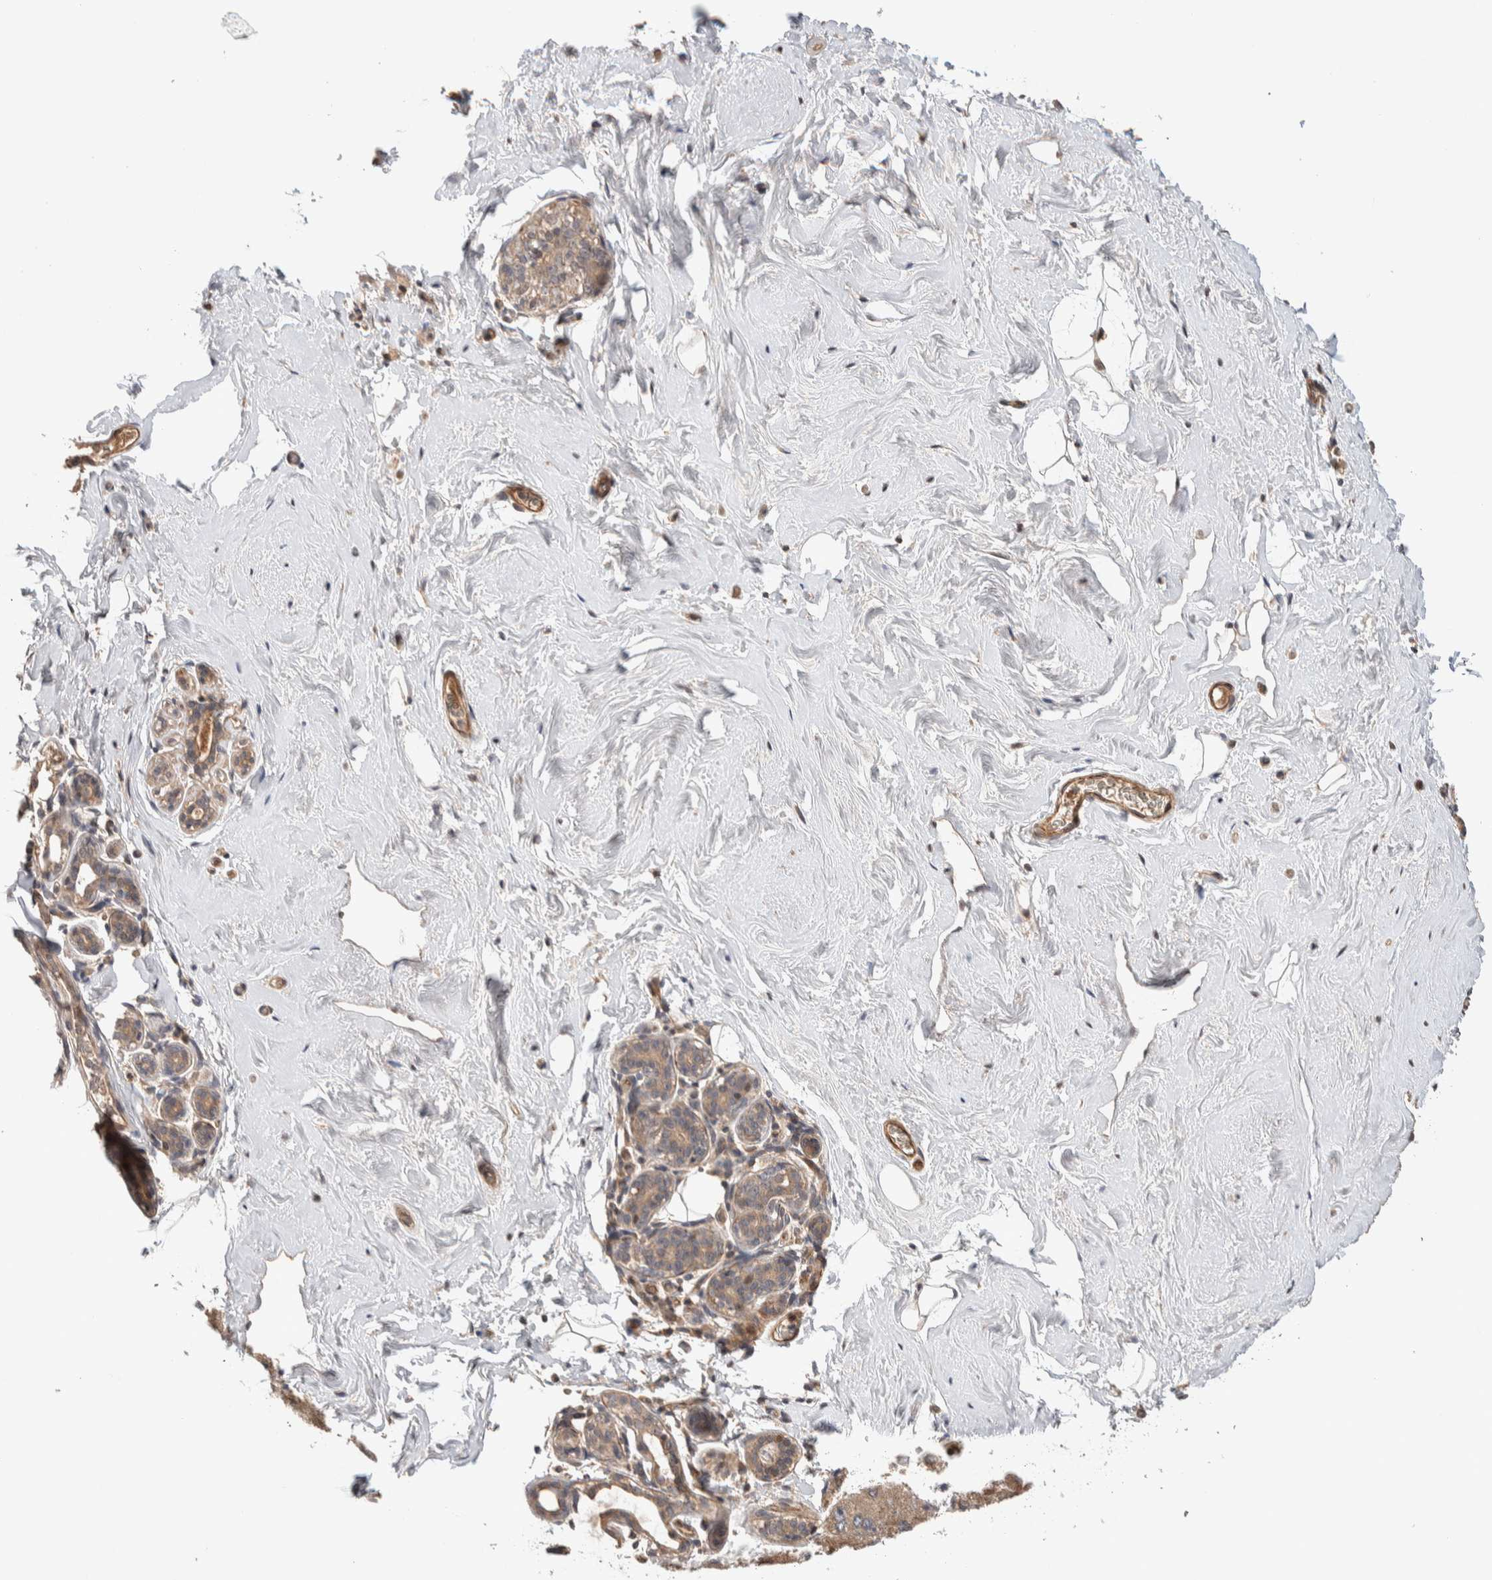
{"staining": {"intensity": "weak", "quantity": ">75%", "location": "cytoplasmic/membranous"}, "tissue": "breast", "cell_type": "Glandular cells", "image_type": "normal", "snomed": [{"axis": "morphology", "description": "Normal tissue, NOS"}, {"axis": "topography", "description": "Breast"}], "caption": "About >75% of glandular cells in unremarkable human breast reveal weak cytoplasmic/membranous protein positivity as visualized by brown immunohistochemical staining.", "gene": "PRDM15", "patient": {"sex": "female", "age": 75}}